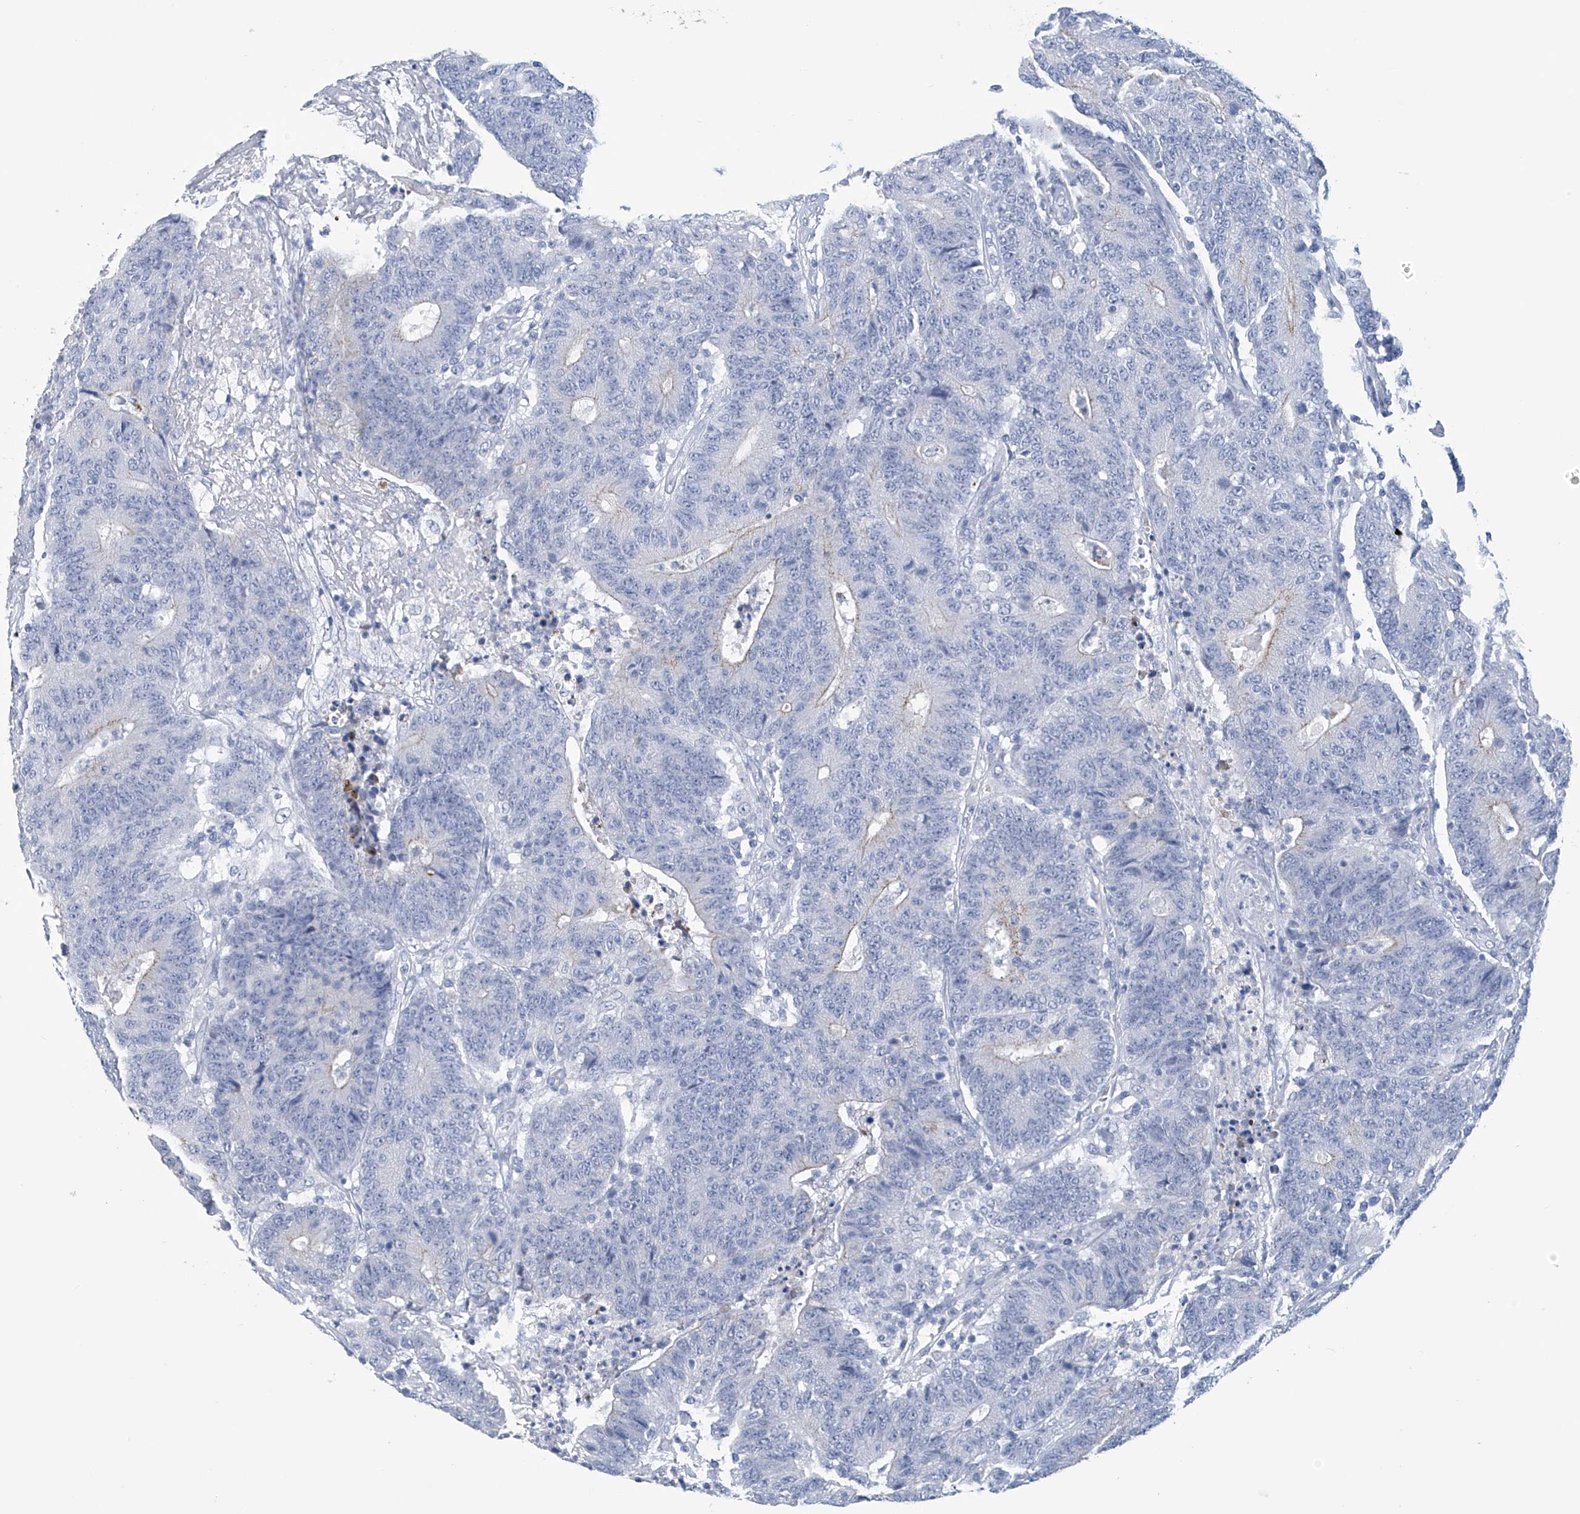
{"staining": {"intensity": "negative", "quantity": "none", "location": "none"}, "tissue": "colorectal cancer", "cell_type": "Tumor cells", "image_type": "cancer", "snomed": [{"axis": "morphology", "description": "Normal tissue, NOS"}, {"axis": "morphology", "description": "Adenocarcinoma, NOS"}, {"axis": "topography", "description": "Colon"}], "caption": "High magnification brightfield microscopy of colorectal cancer stained with DAB (3,3'-diaminobenzidine) (brown) and counterstained with hematoxylin (blue): tumor cells show no significant staining. Nuclei are stained in blue.", "gene": "DSP", "patient": {"sex": "female", "age": 75}}